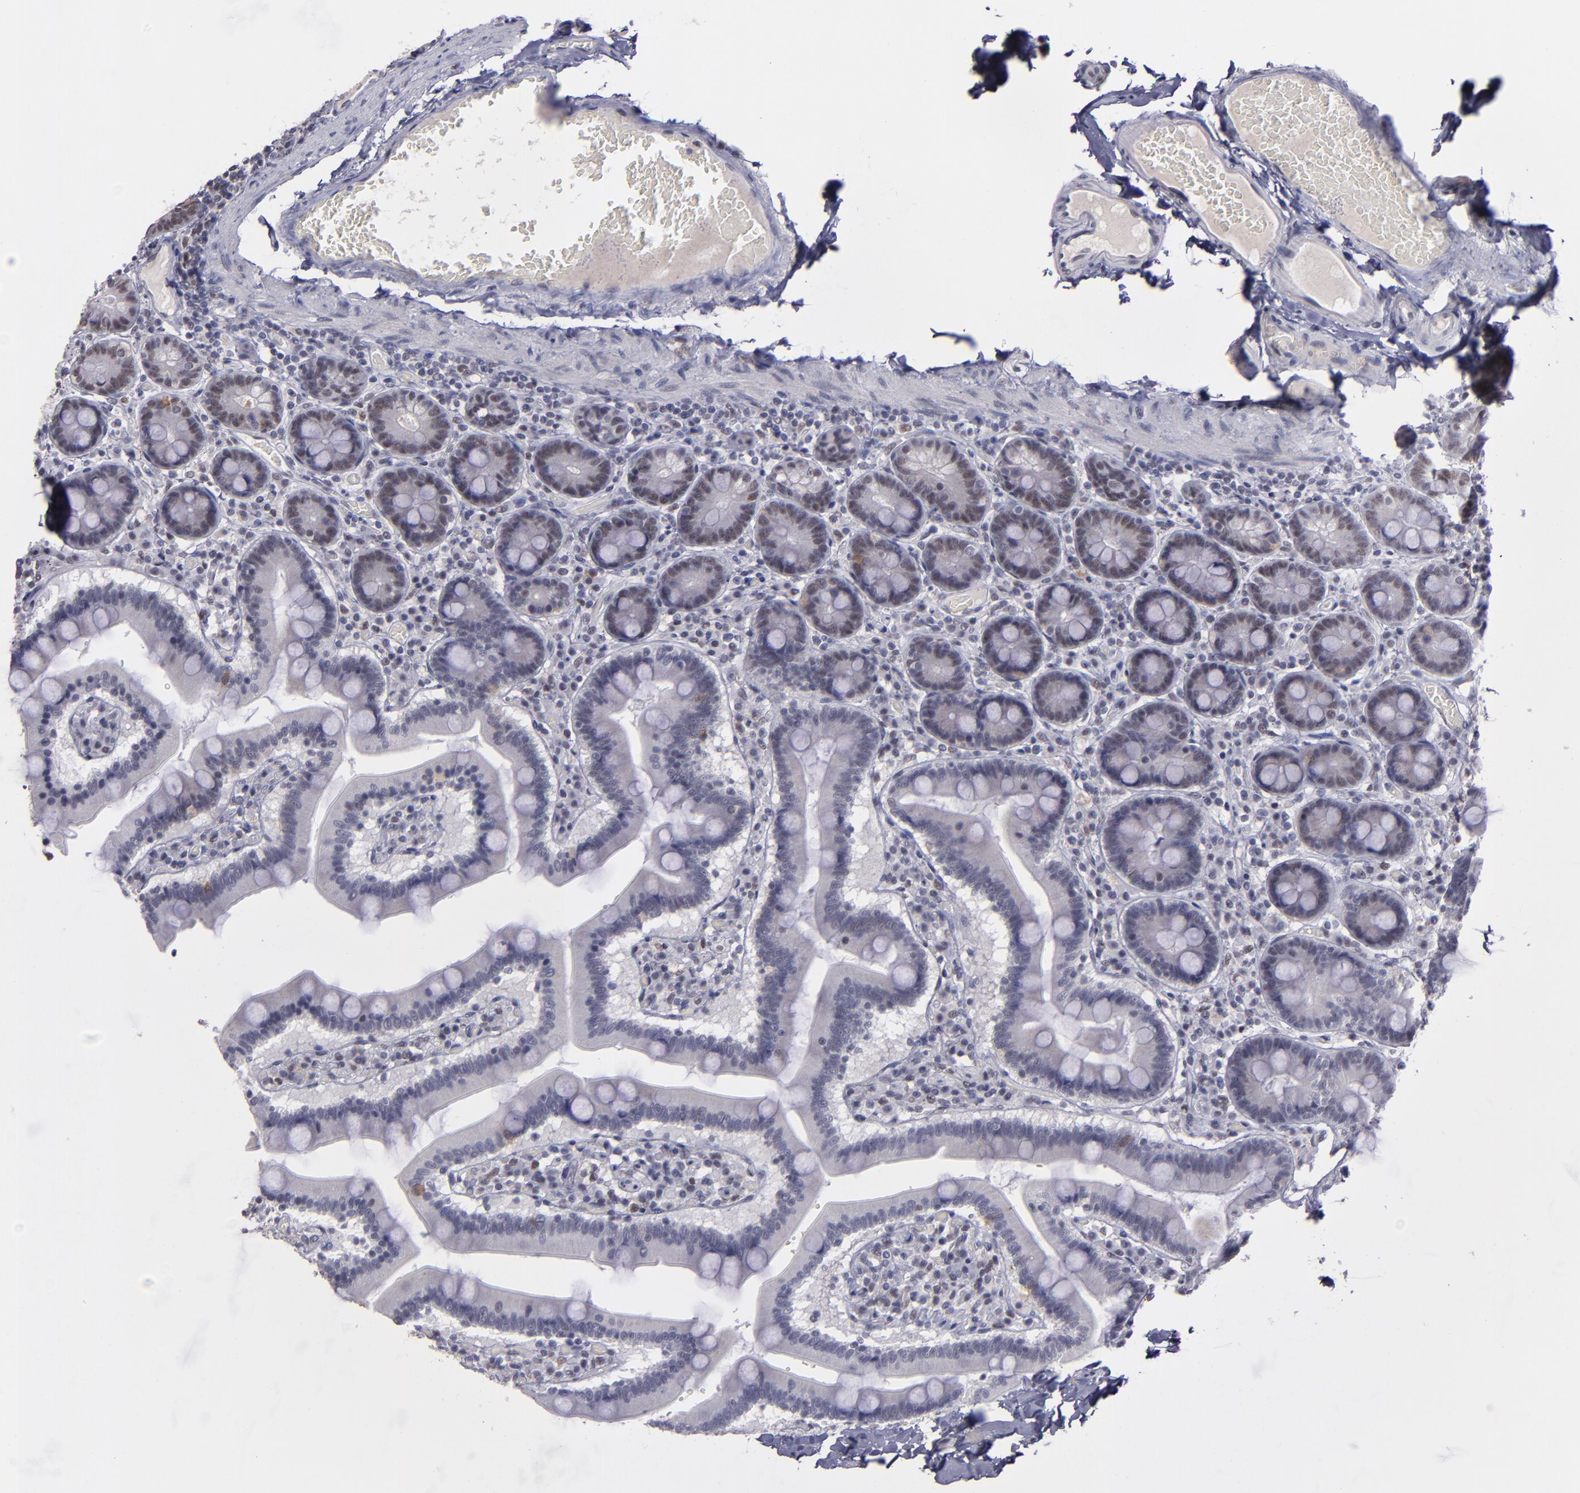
{"staining": {"intensity": "weak", "quantity": "<25%", "location": "nuclear"}, "tissue": "duodenum", "cell_type": "Glandular cells", "image_type": "normal", "snomed": [{"axis": "morphology", "description": "Normal tissue, NOS"}, {"axis": "topography", "description": "Duodenum"}], "caption": "A histopathology image of duodenum stained for a protein demonstrates no brown staining in glandular cells. (Brightfield microscopy of DAB (3,3'-diaminobenzidine) IHC at high magnification).", "gene": "OTUB2", "patient": {"sex": "male", "age": 66}}